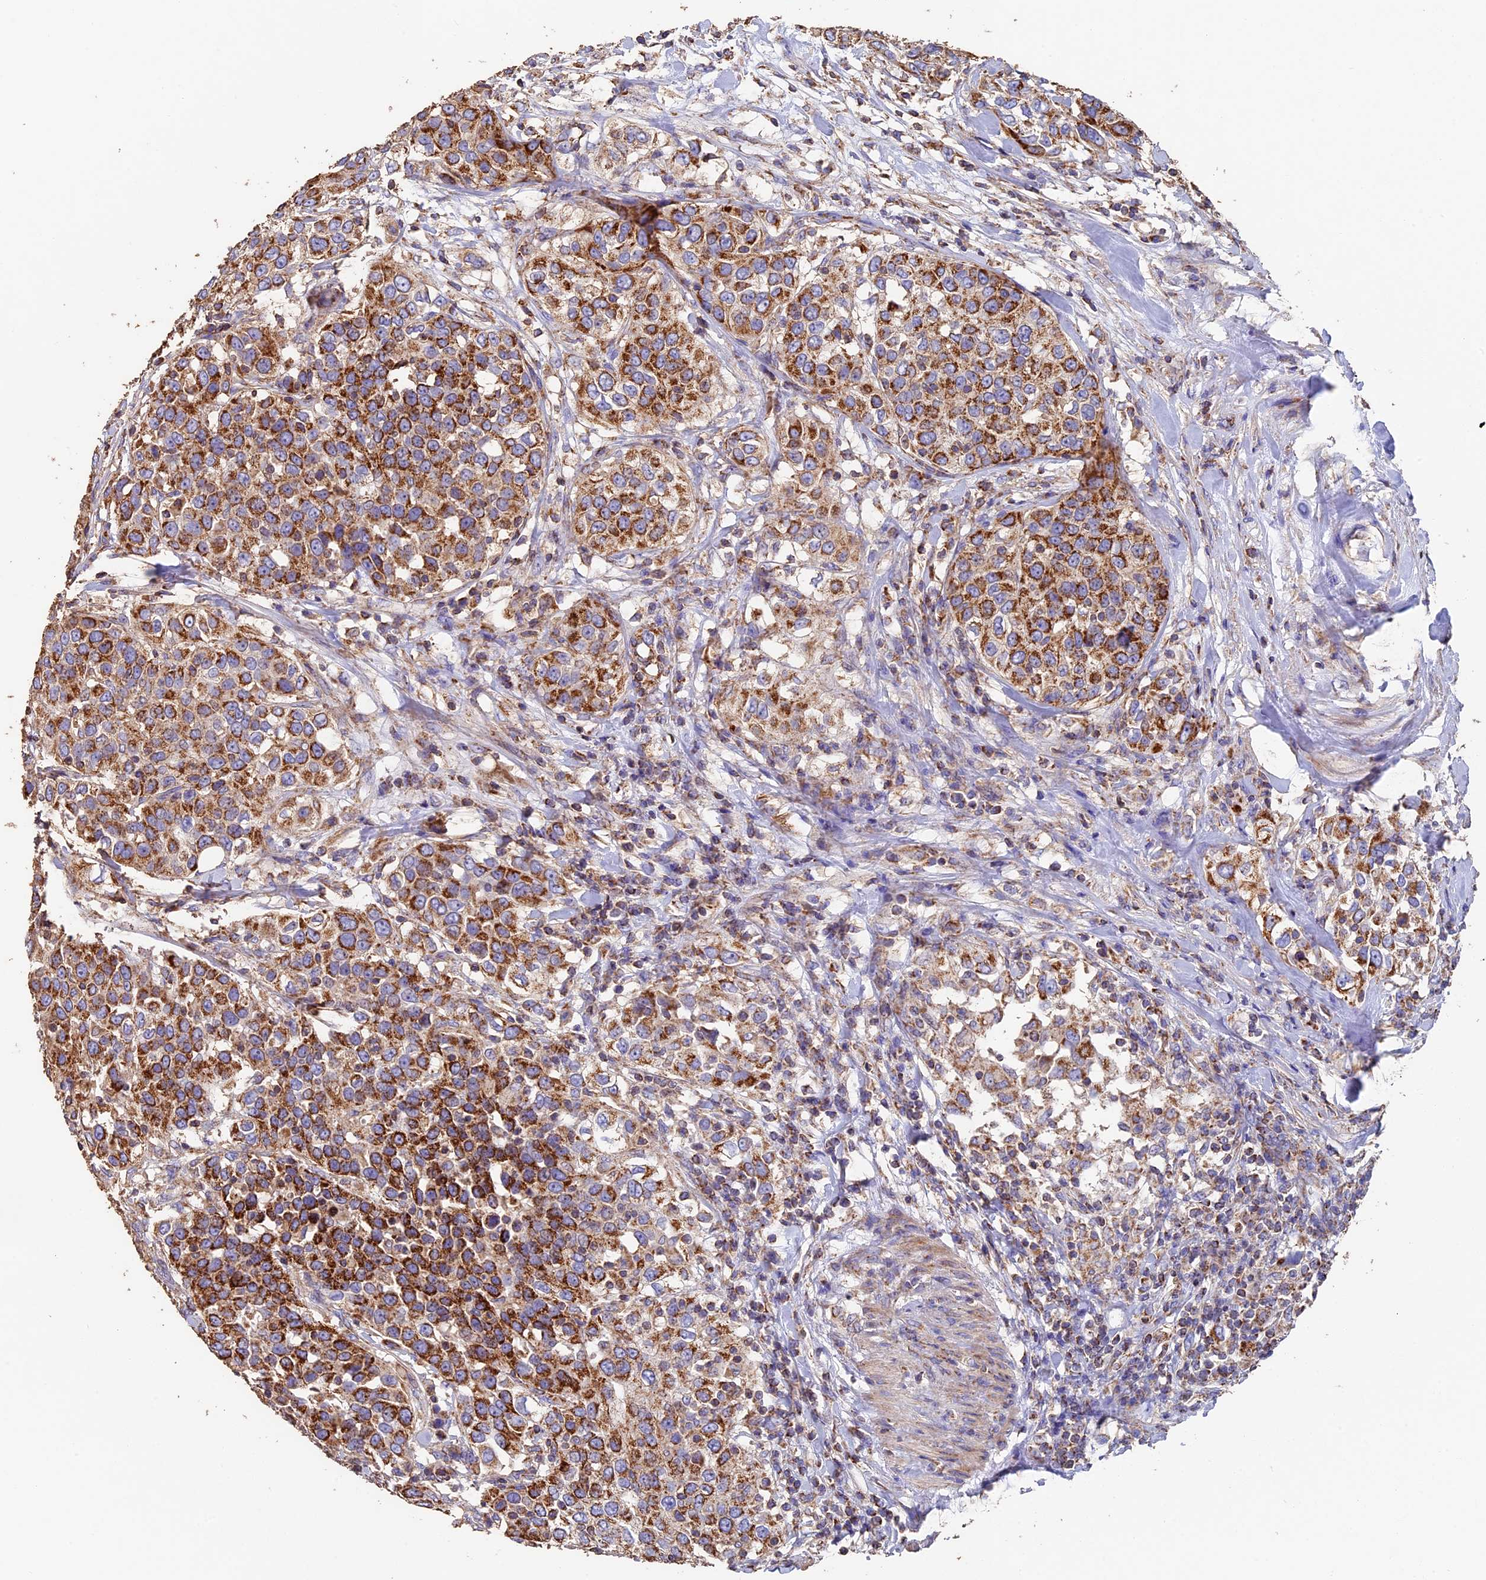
{"staining": {"intensity": "strong", "quantity": ">75%", "location": "cytoplasmic/membranous"}, "tissue": "urothelial cancer", "cell_type": "Tumor cells", "image_type": "cancer", "snomed": [{"axis": "morphology", "description": "Urothelial carcinoma, High grade"}, {"axis": "topography", "description": "Urinary bladder"}], "caption": "A brown stain labels strong cytoplasmic/membranous staining of a protein in urothelial cancer tumor cells. The staining was performed using DAB (3,3'-diaminobenzidine), with brown indicating positive protein expression. Nuclei are stained blue with hematoxylin.", "gene": "ADAT1", "patient": {"sex": "female", "age": 80}}